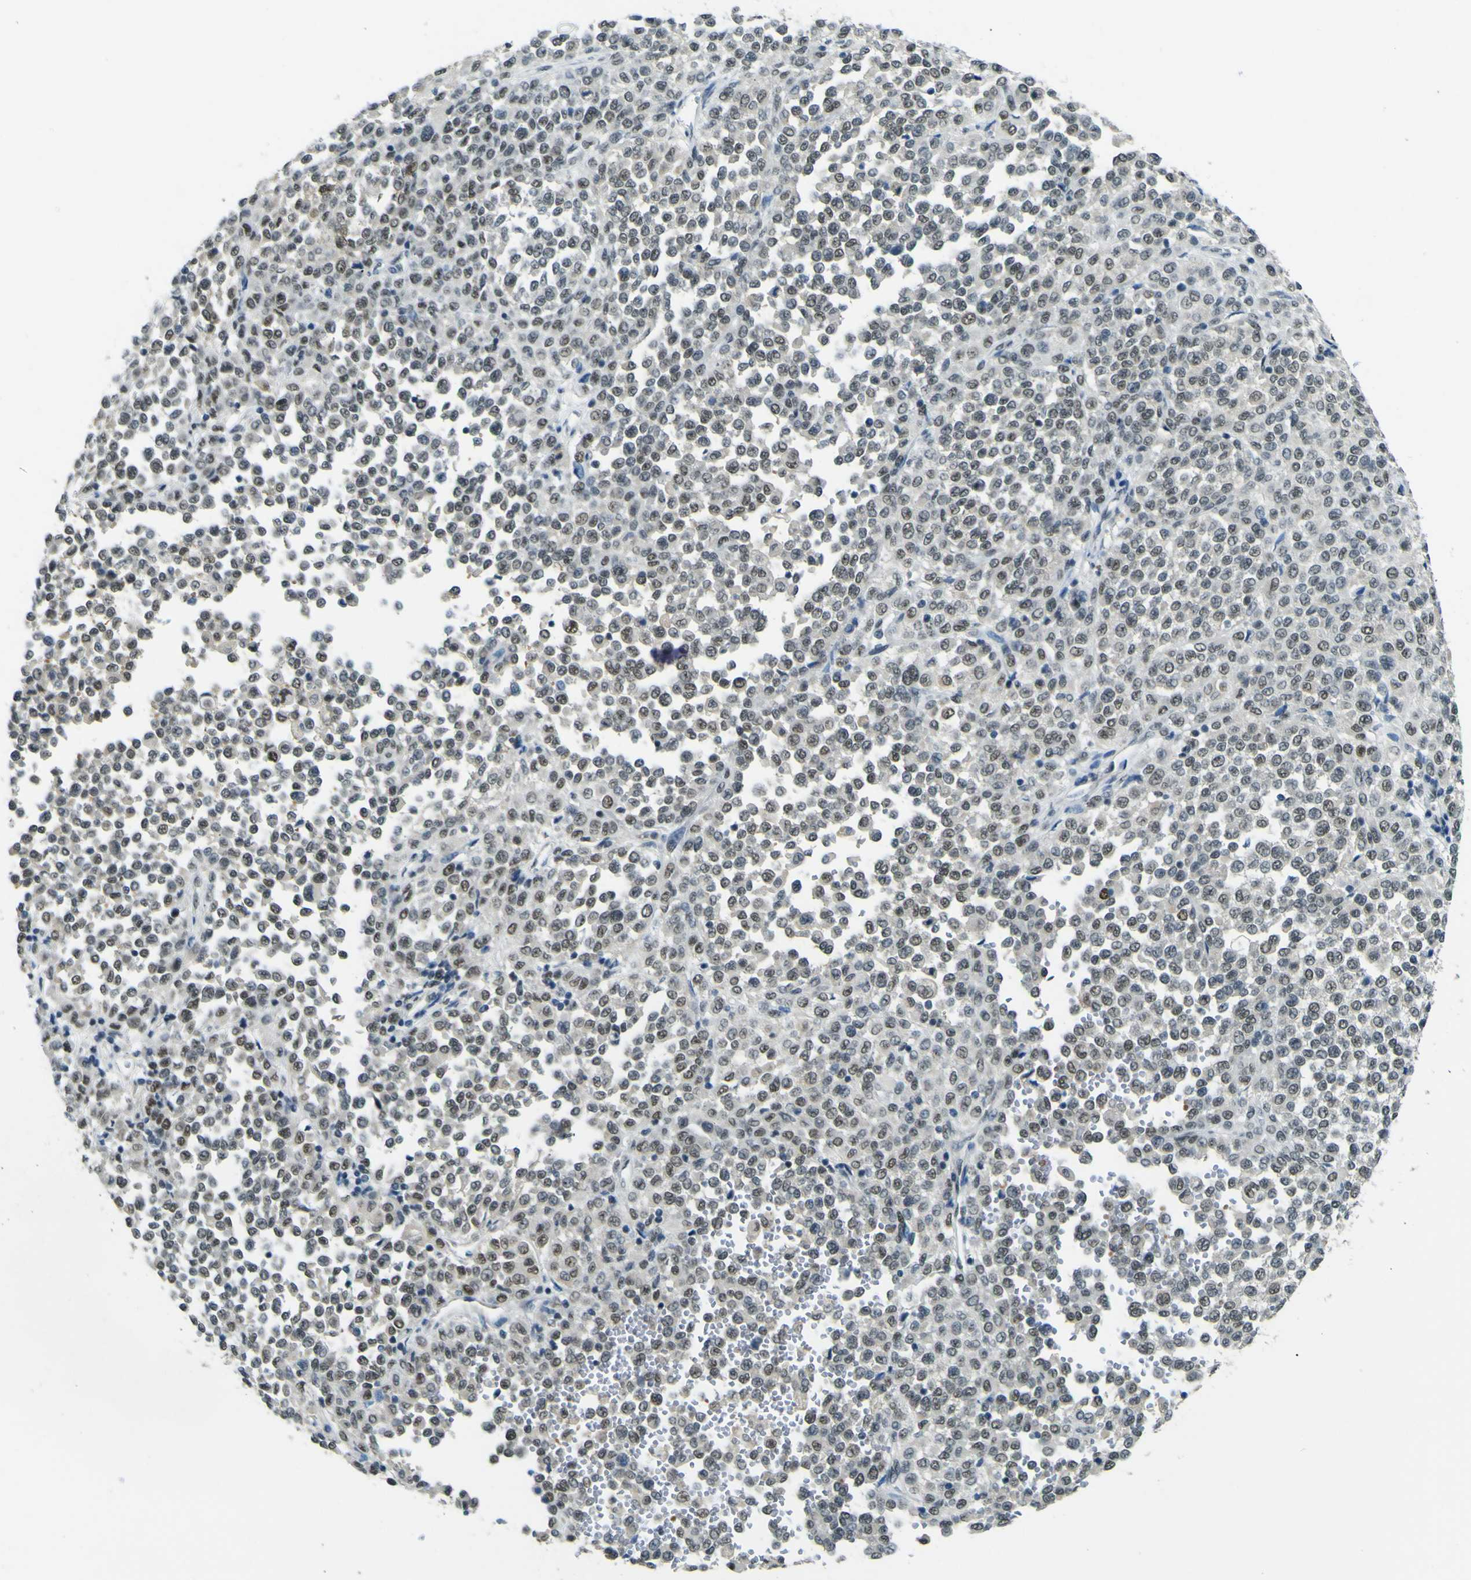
{"staining": {"intensity": "weak", "quantity": "25%-75%", "location": "nuclear"}, "tissue": "melanoma", "cell_type": "Tumor cells", "image_type": "cancer", "snomed": [{"axis": "morphology", "description": "Malignant melanoma, Metastatic site"}, {"axis": "topography", "description": "Pancreas"}], "caption": "Tumor cells exhibit weak nuclear positivity in approximately 25%-75% of cells in malignant melanoma (metastatic site).", "gene": "CEBPG", "patient": {"sex": "female", "age": 30}}